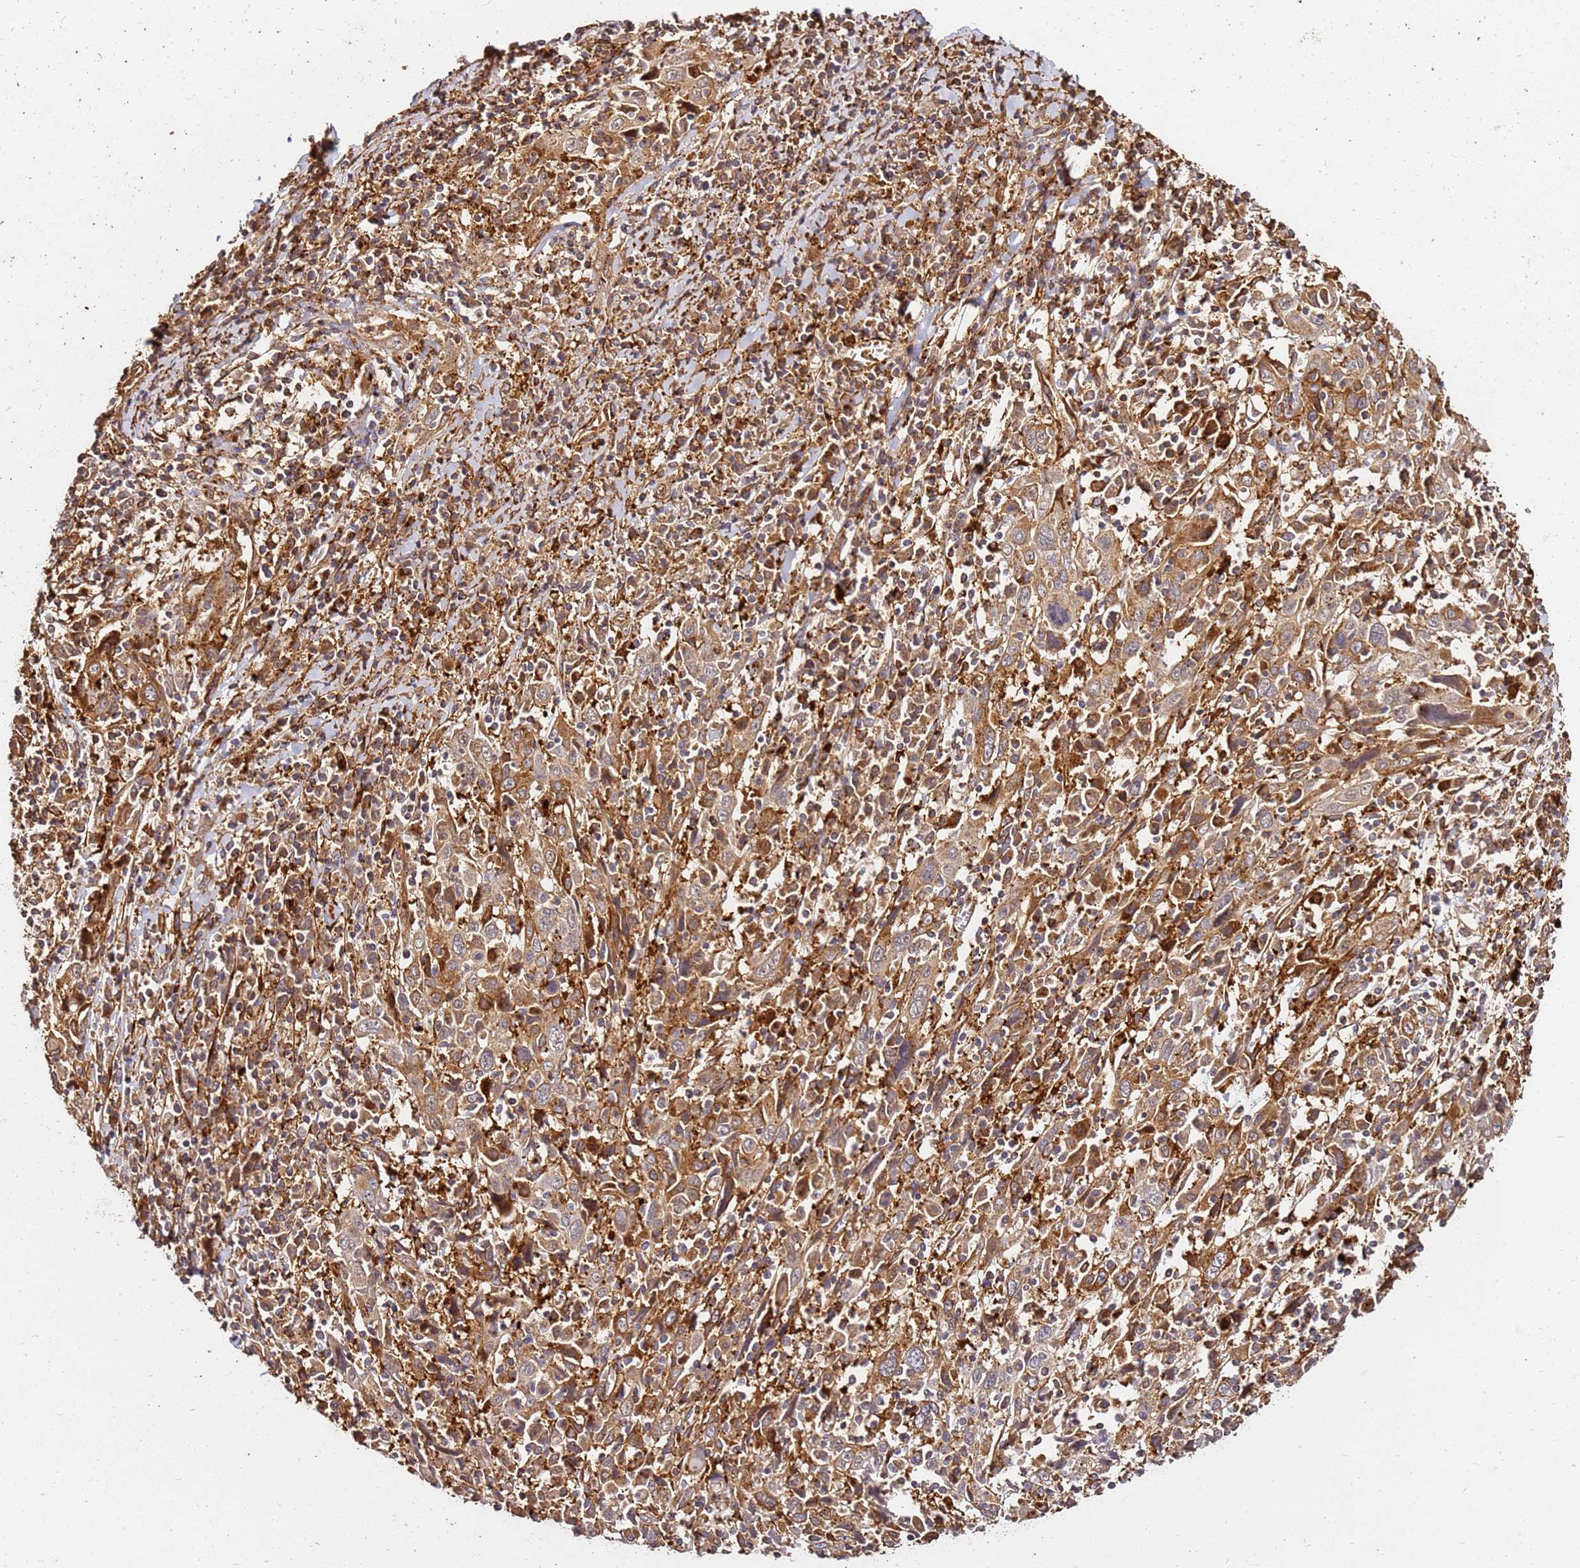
{"staining": {"intensity": "moderate", "quantity": ">75%", "location": "cytoplasmic/membranous"}, "tissue": "cervical cancer", "cell_type": "Tumor cells", "image_type": "cancer", "snomed": [{"axis": "morphology", "description": "Squamous cell carcinoma, NOS"}, {"axis": "topography", "description": "Cervix"}], "caption": "Protein staining of squamous cell carcinoma (cervical) tissue displays moderate cytoplasmic/membranous expression in about >75% of tumor cells. Ihc stains the protein of interest in brown and the nuclei are stained blue.", "gene": "DVL3", "patient": {"sex": "female", "age": 46}}